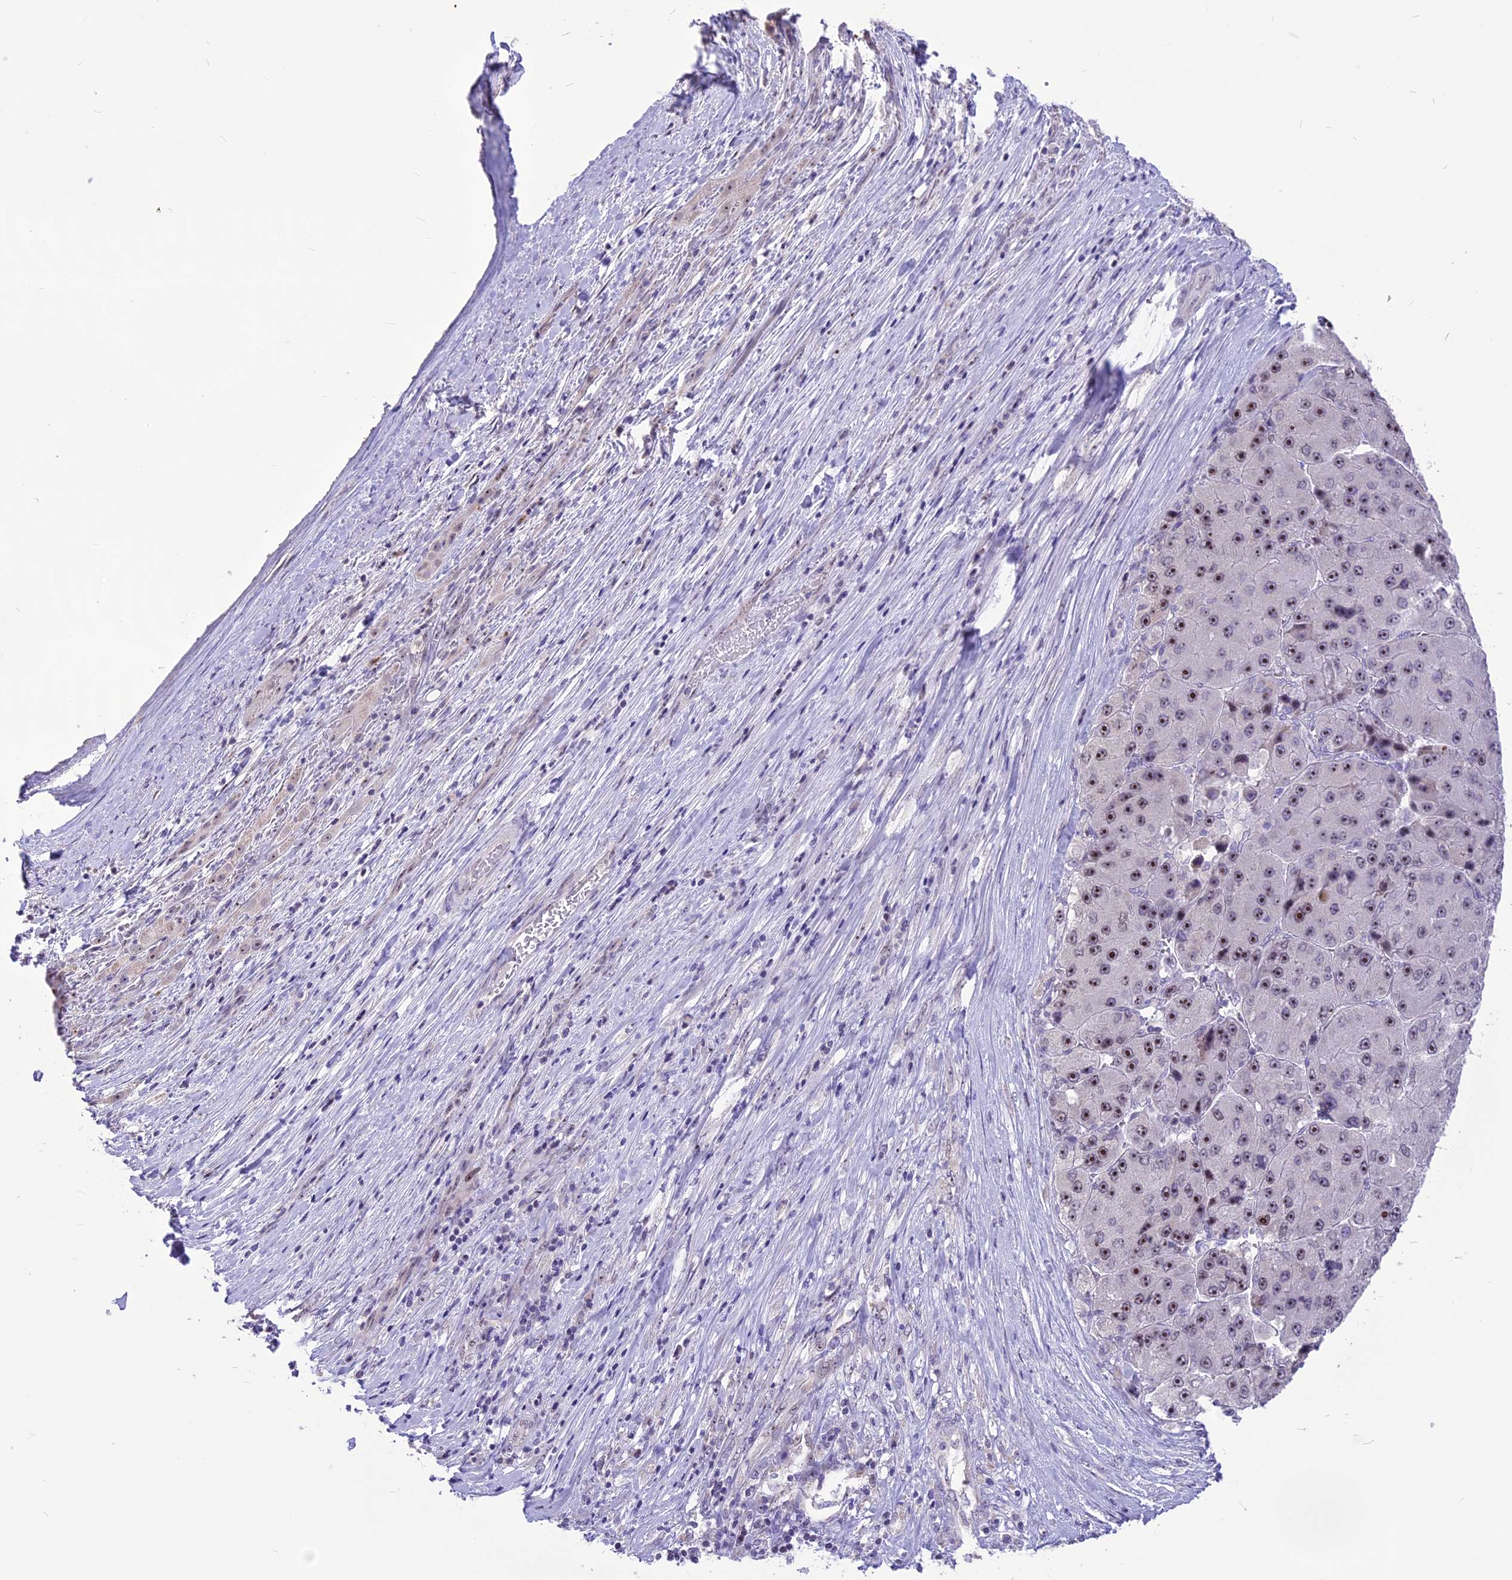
{"staining": {"intensity": "moderate", "quantity": ">75%", "location": "nuclear"}, "tissue": "liver cancer", "cell_type": "Tumor cells", "image_type": "cancer", "snomed": [{"axis": "morphology", "description": "Carcinoma, Hepatocellular, NOS"}, {"axis": "topography", "description": "Liver"}], "caption": "This is an image of IHC staining of liver cancer, which shows moderate positivity in the nuclear of tumor cells.", "gene": "CMSS1", "patient": {"sex": "female", "age": 73}}